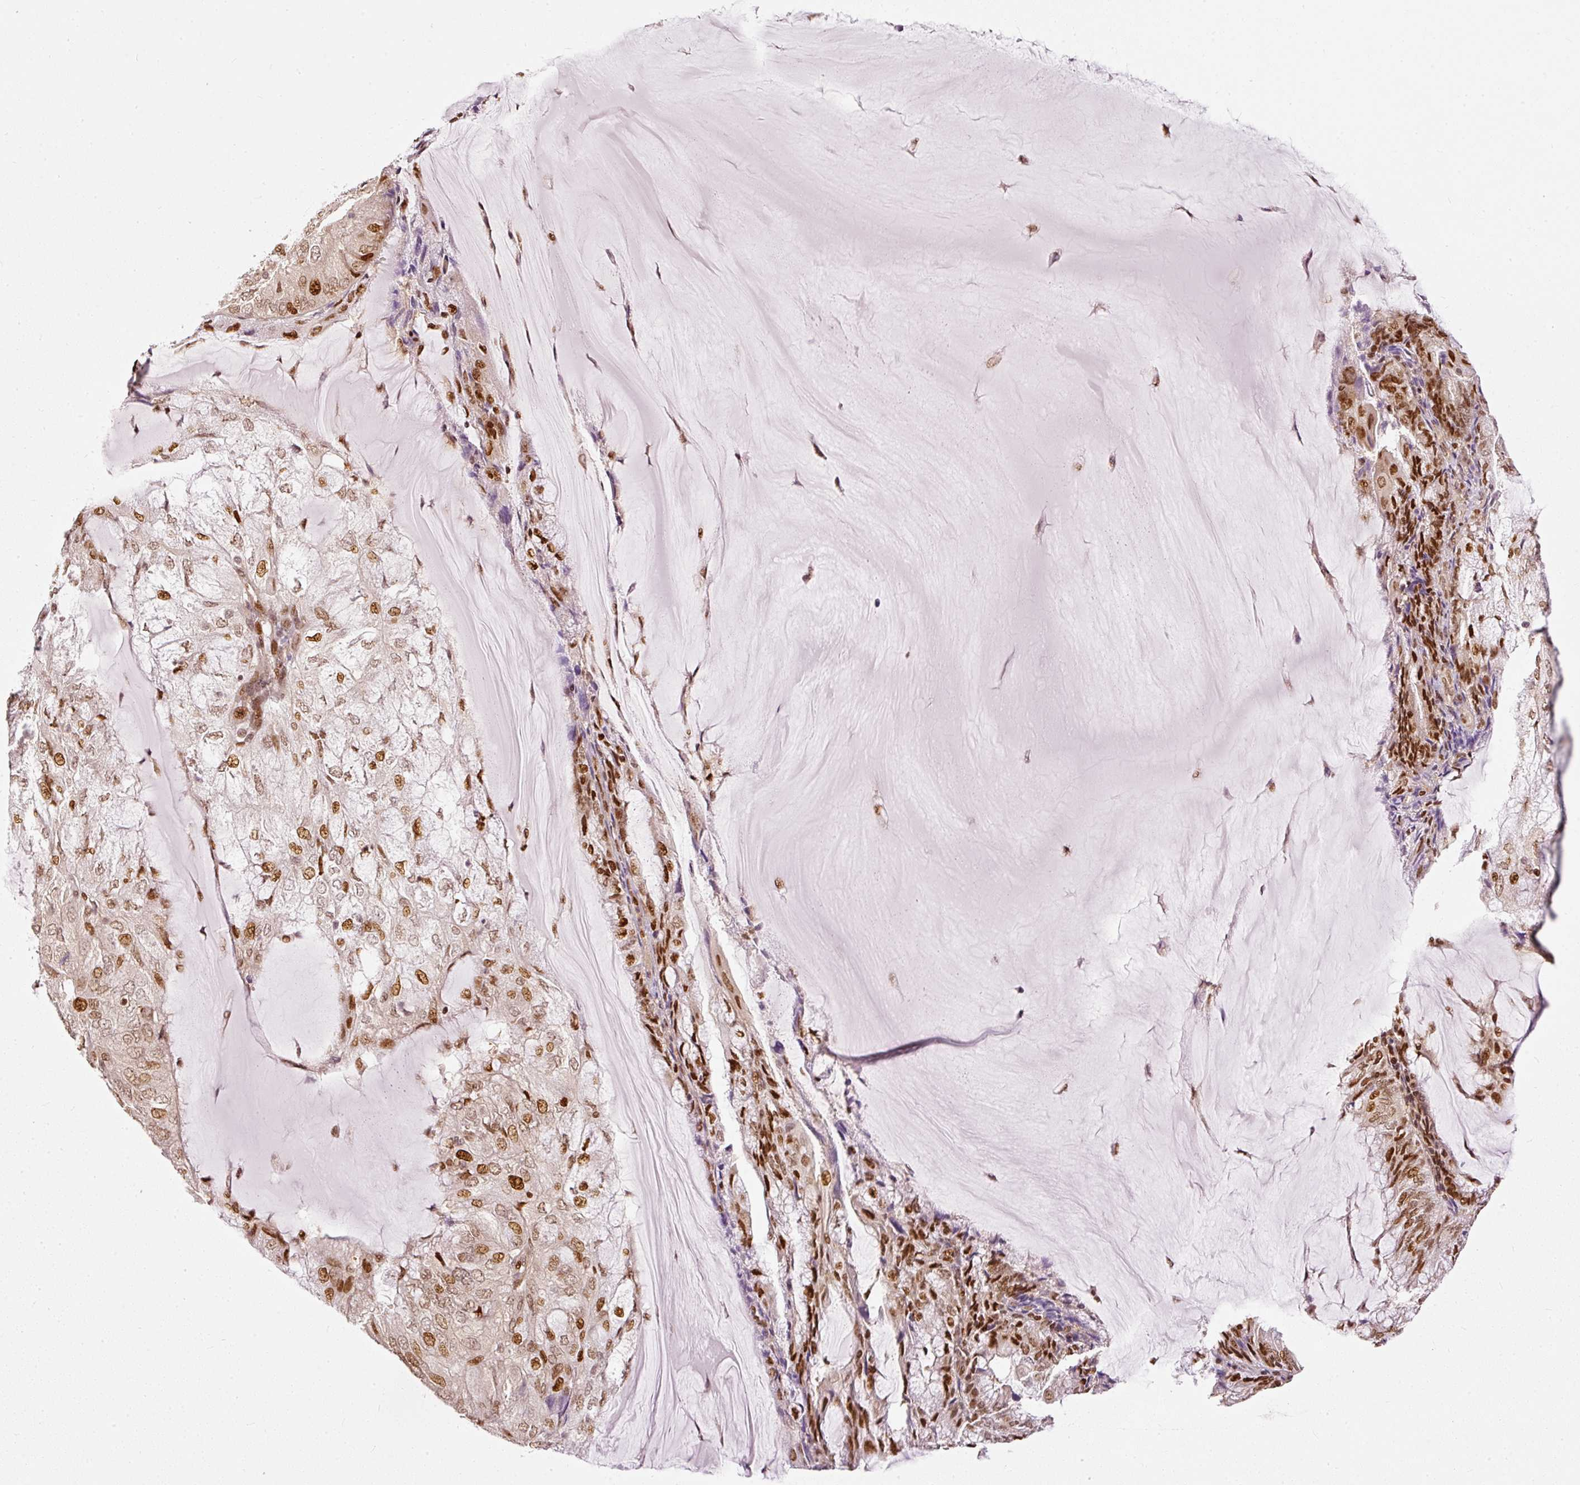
{"staining": {"intensity": "moderate", "quantity": ">75%", "location": "nuclear"}, "tissue": "endometrial cancer", "cell_type": "Tumor cells", "image_type": "cancer", "snomed": [{"axis": "morphology", "description": "Adenocarcinoma, NOS"}, {"axis": "topography", "description": "Endometrium"}], "caption": "Protein analysis of adenocarcinoma (endometrial) tissue reveals moderate nuclear expression in approximately >75% of tumor cells.", "gene": "ZNF778", "patient": {"sex": "female", "age": 81}}